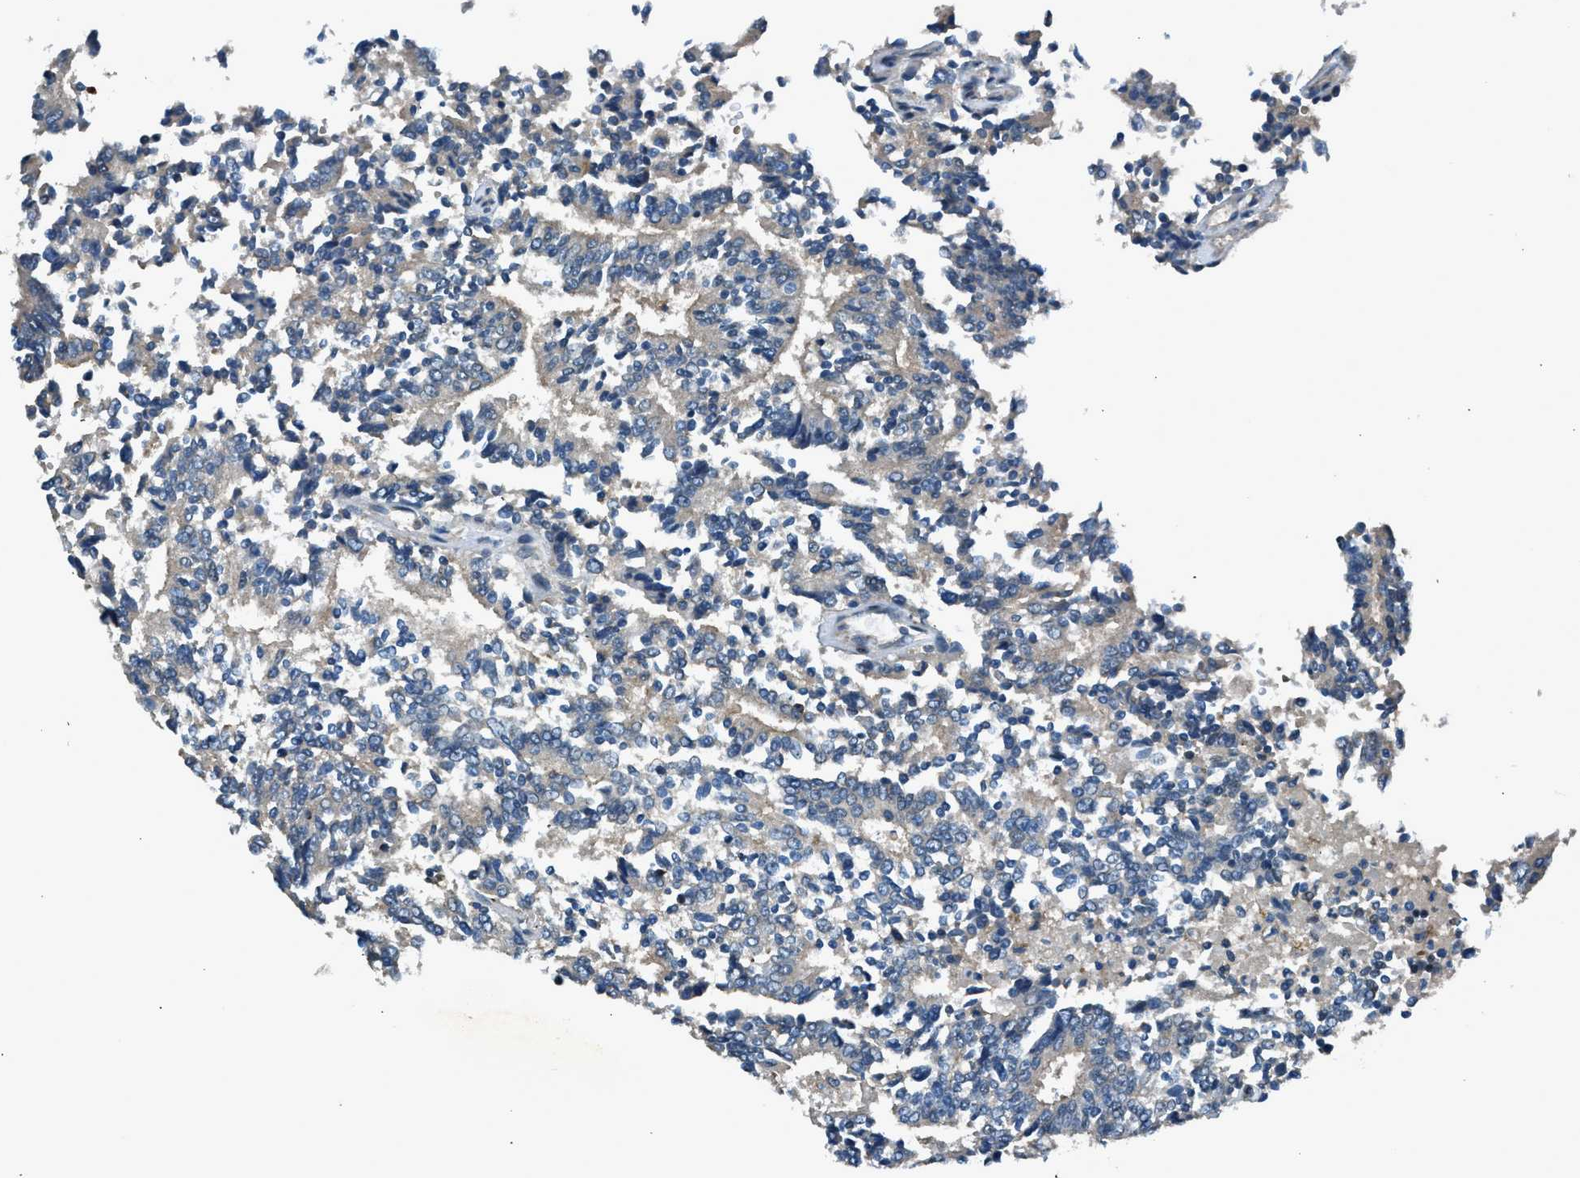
{"staining": {"intensity": "weak", "quantity": "<25%", "location": "cytoplasmic/membranous"}, "tissue": "prostate cancer", "cell_type": "Tumor cells", "image_type": "cancer", "snomed": [{"axis": "morphology", "description": "Normal tissue, NOS"}, {"axis": "morphology", "description": "Adenocarcinoma, High grade"}, {"axis": "topography", "description": "Prostate"}, {"axis": "topography", "description": "Seminal veicle"}], "caption": "Prostate cancer was stained to show a protein in brown. There is no significant positivity in tumor cells.", "gene": "LMLN", "patient": {"sex": "male", "age": 55}}